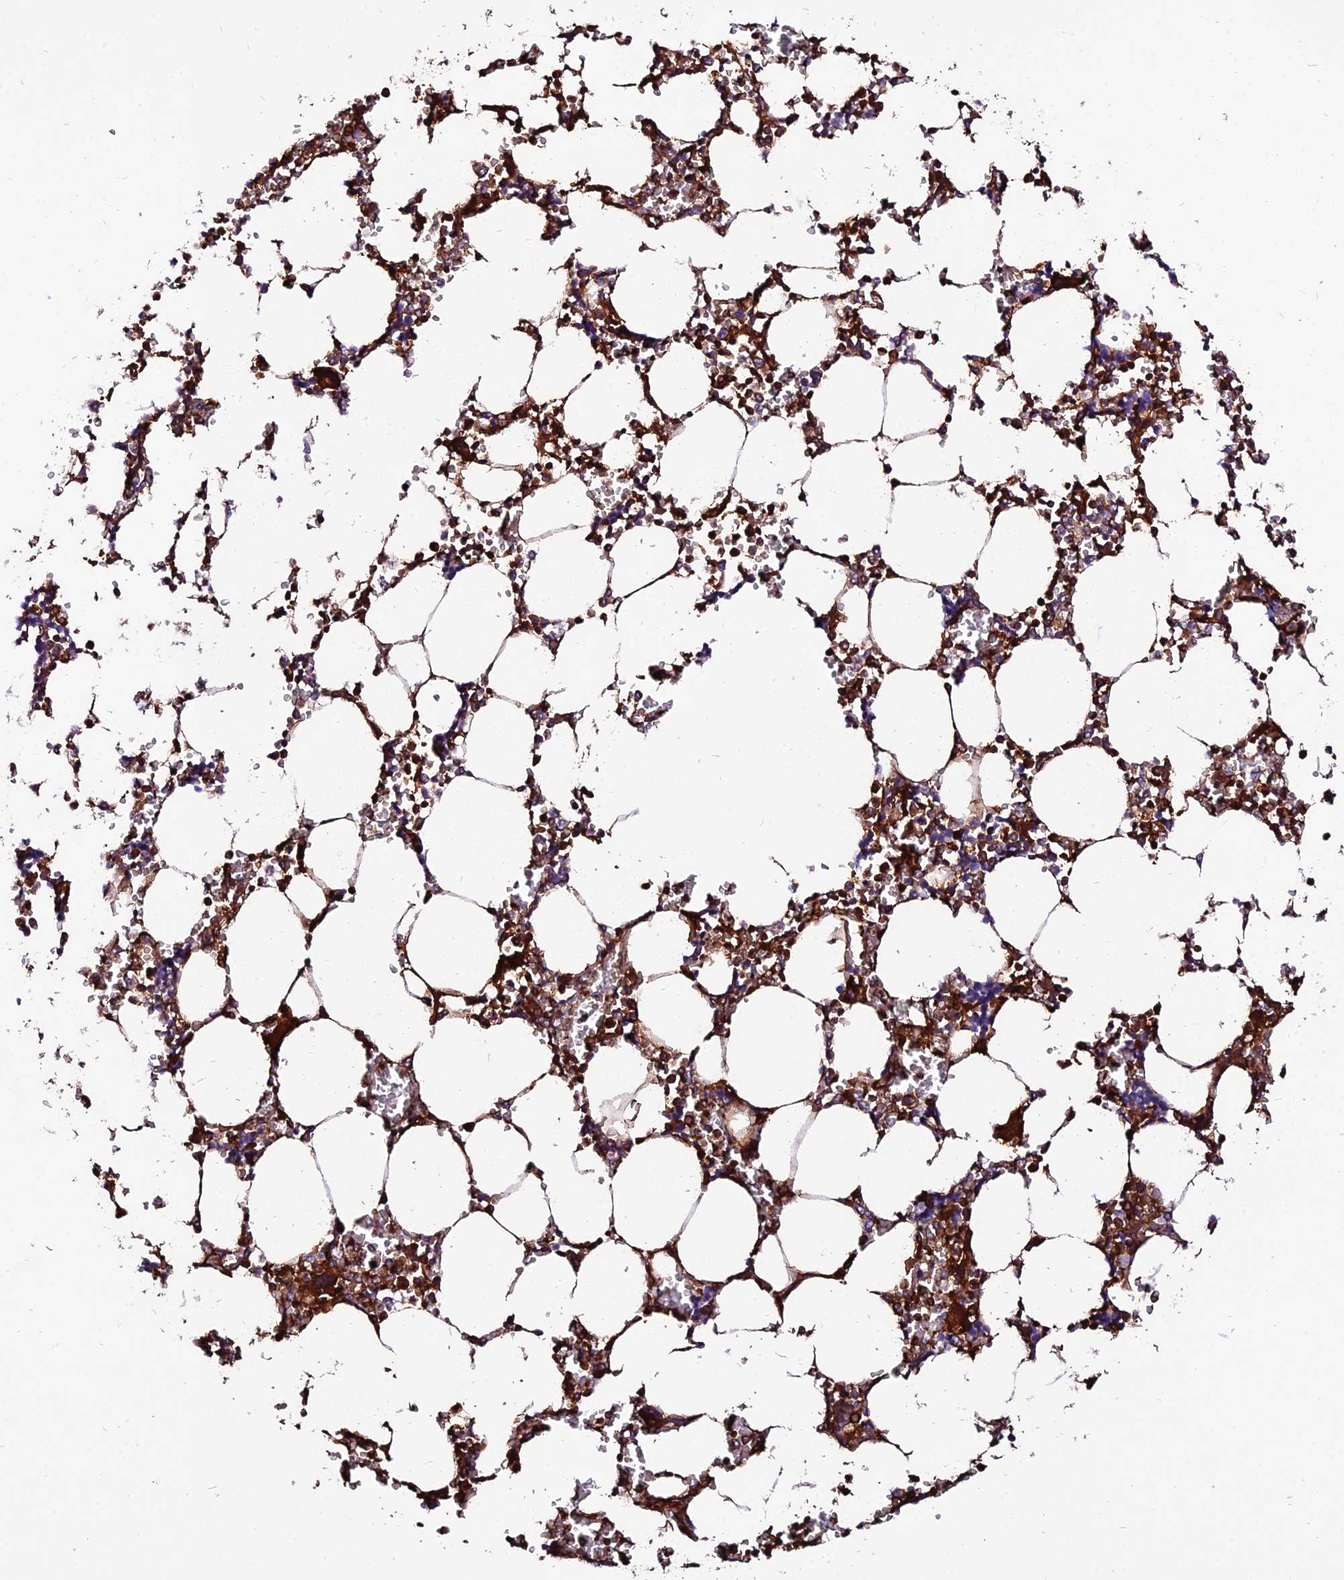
{"staining": {"intensity": "moderate", "quantity": "25%-75%", "location": "cytoplasmic/membranous"}, "tissue": "bone marrow", "cell_type": "Hematopoietic cells", "image_type": "normal", "snomed": [{"axis": "morphology", "description": "Normal tissue, NOS"}, {"axis": "topography", "description": "Bone marrow"}], "caption": "A brown stain shows moderate cytoplasmic/membranous expression of a protein in hematopoietic cells of benign human bone marrow. The protein of interest is shown in brown color, while the nuclei are stained blue.", "gene": "PYM1", "patient": {"sex": "male", "age": 64}}